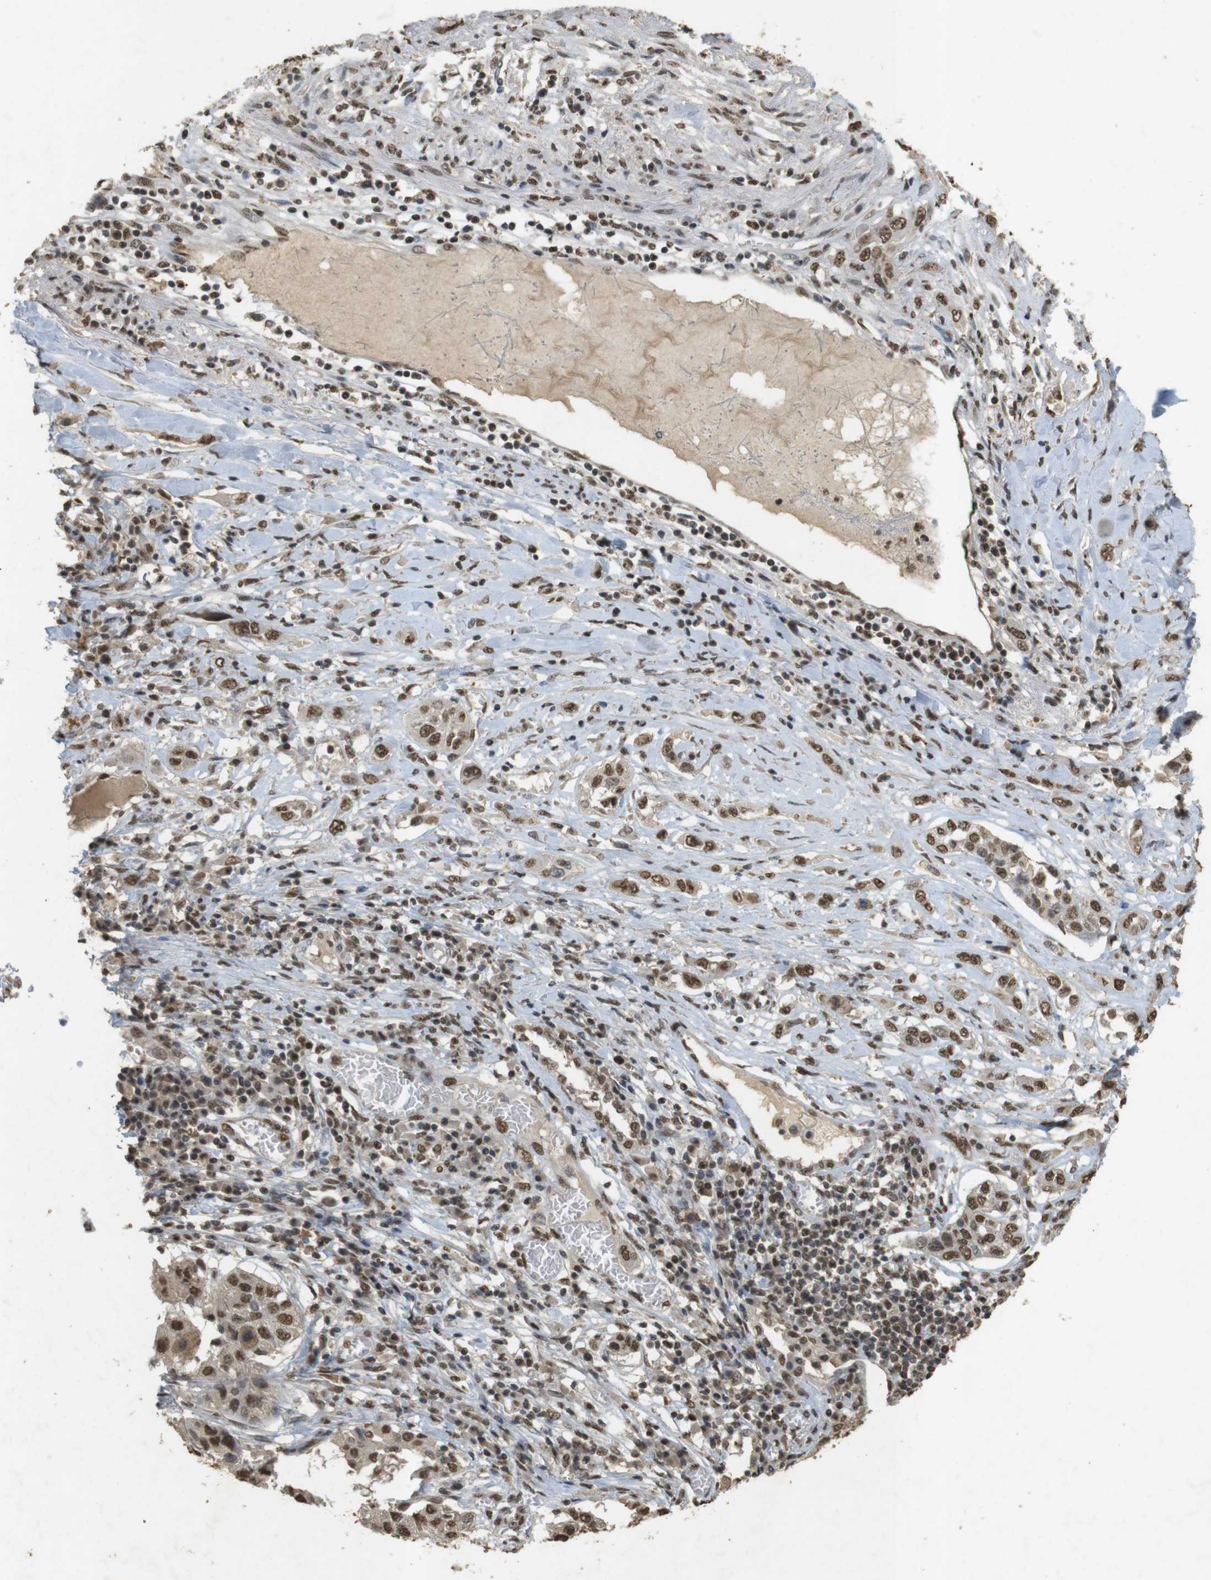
{"staining": {"intensity": "moderate", "quantity": ">75%", "location": "nuclear"}, "tissue": "lung cancer", "cell_type": "Tumor cells", "image_type": "cancer", "snomed": [{"axis": "morphology", "description": "Squamous cell carcinoma, NOS"}, {"axis": "topography", "description": "Lung"}], "caption": "Protein expression analysis of squamous cell carcinoma (lung) reveals moderate nuclear positivity in about >75% of tumor cells. (DAB IHC with brightfield microscopy, high magnification).", "gene": "GATA4", "patient": {"sex": "male", "age": 71}}